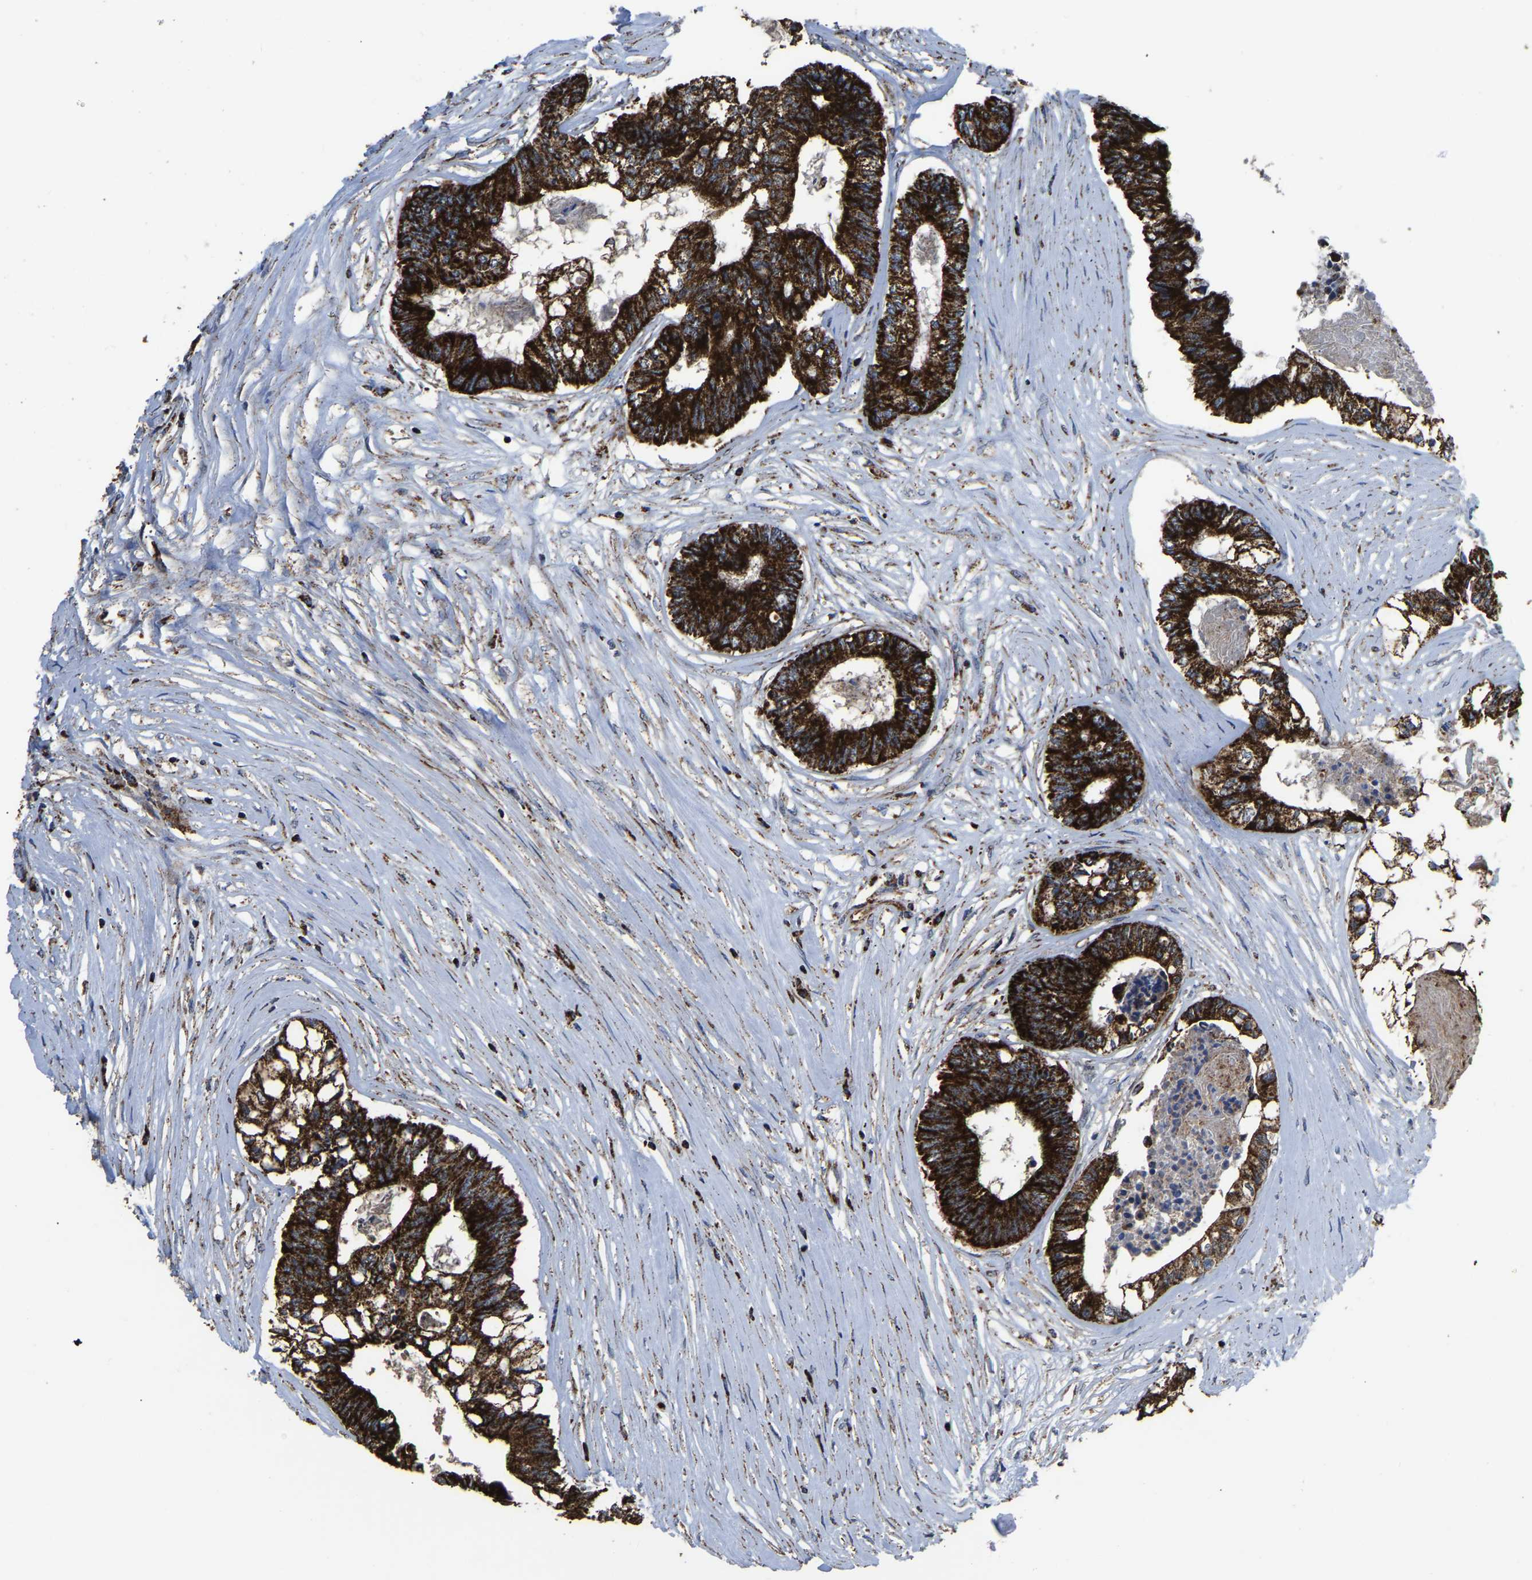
{"staining": {"intensity": "strong", "quantity": ">75%", "location": "cytoplasmic/membranous"}, "tissue": "colorectal cancer", "cell_type": "Tumor cells", "image_type": "cancer", "snomed": [{"axis": "morphology", "description": "Adenocarcinoma, NOS"}, {"axis": "topography", "description": "Rectum"}], "caption": "Colorectal cancer tissue displays strong cytoplasmic/membranous expression in about >75% of tumor cells, visualized by immunohistochemistry.", "gene": "ETFA", "patient": {"sex": "male", "age": 63}}